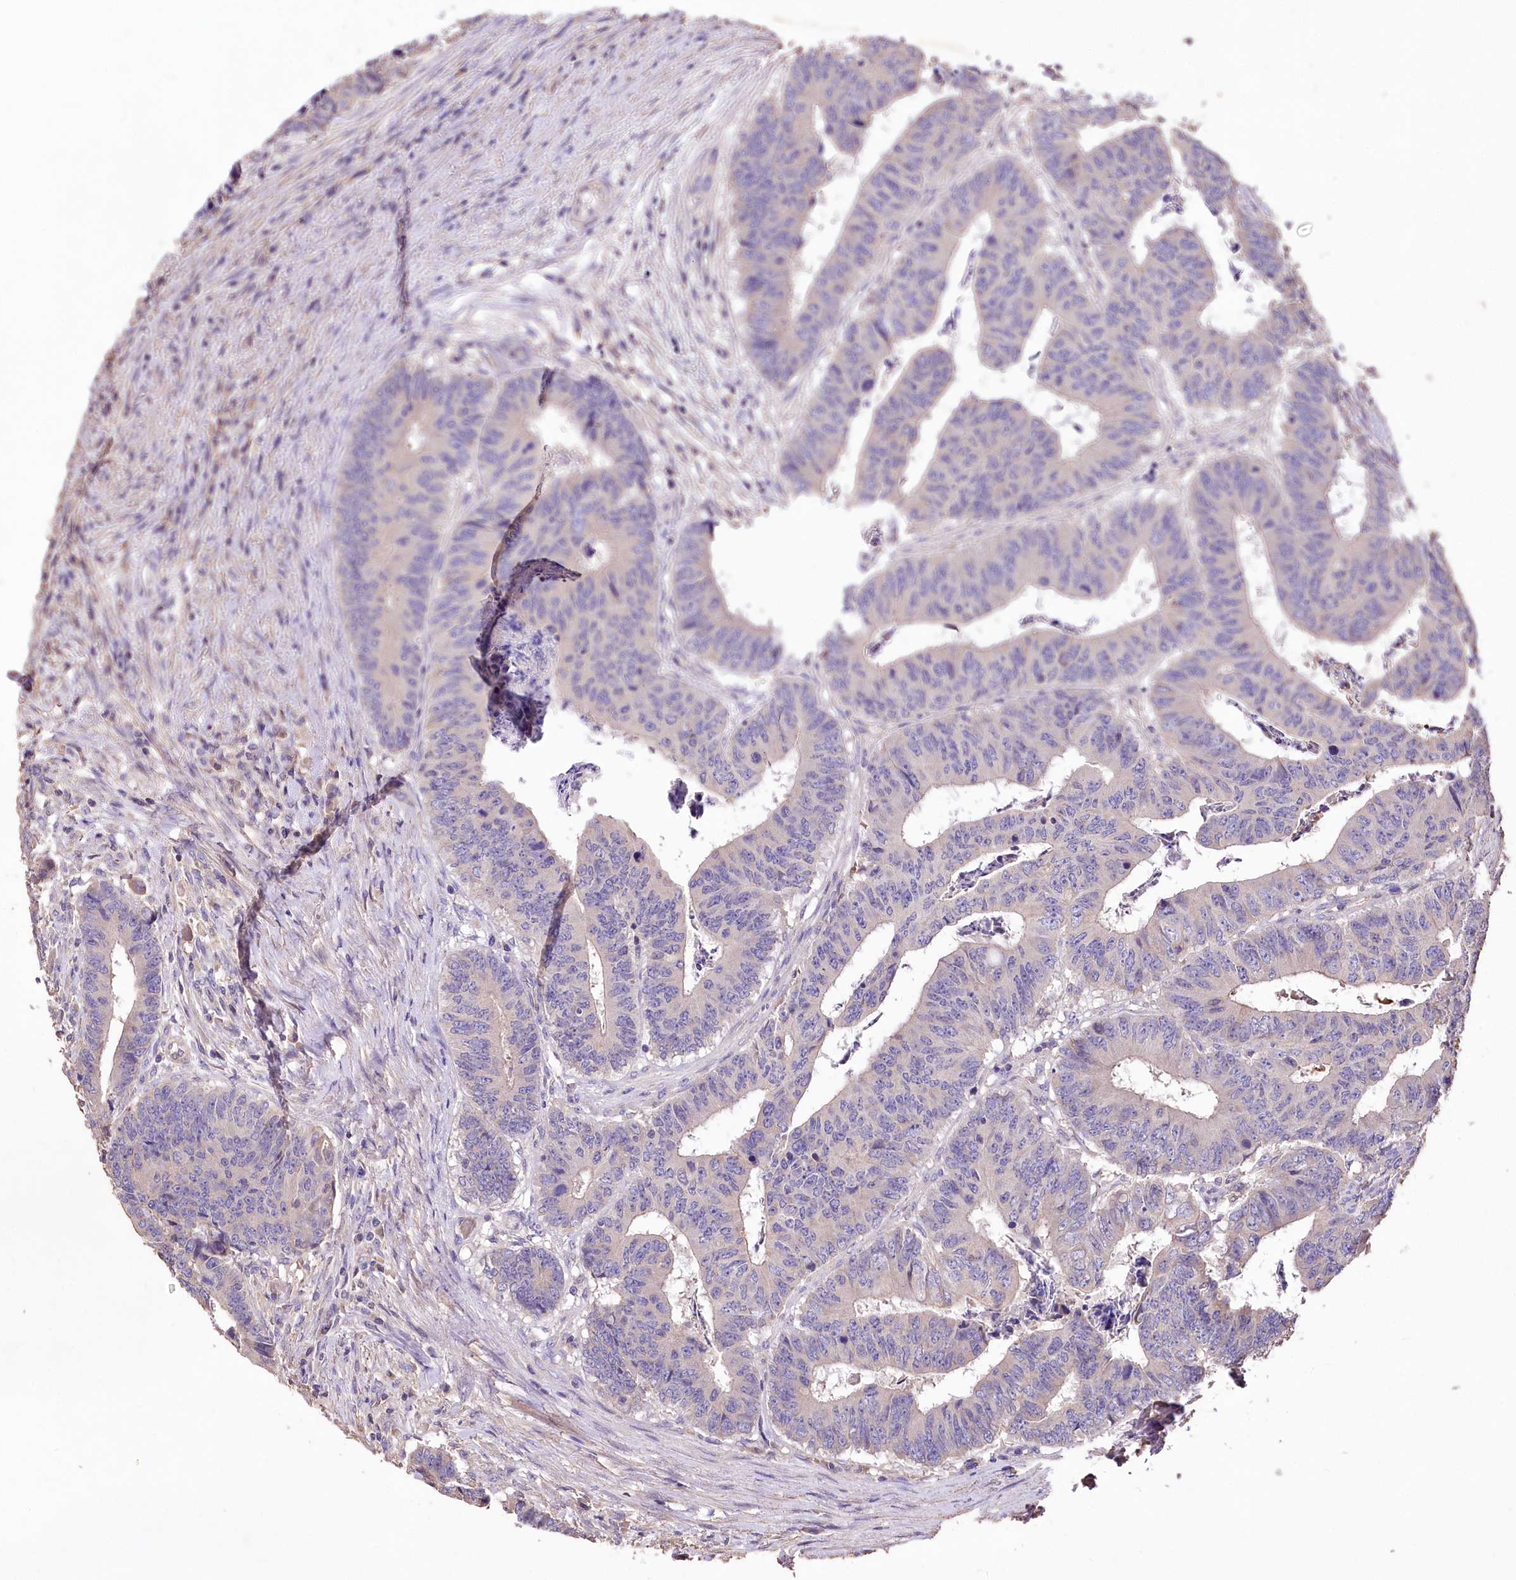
{"staining": {"intensity": "negative", "quantity": "none", "location": "none"}, "tissue": "colorectal cancer", "cell_type": "Tumor cells", "image_type": "cancer", "snomed": [{"axis": "morphology", "description": "Adenocarcinoma, NOS"}, {"axis": "topography", "description": "Rectum"}], "caption": "Image shows no protein expression in tumor cells of colorectal cancer tissue. (Brightfield microscopy of DAB (3,3'-diaminobenzidine) IHC at high magnification).", "gene": "PCYOX1L", "patient": {"sex": "male", "age": 84}}